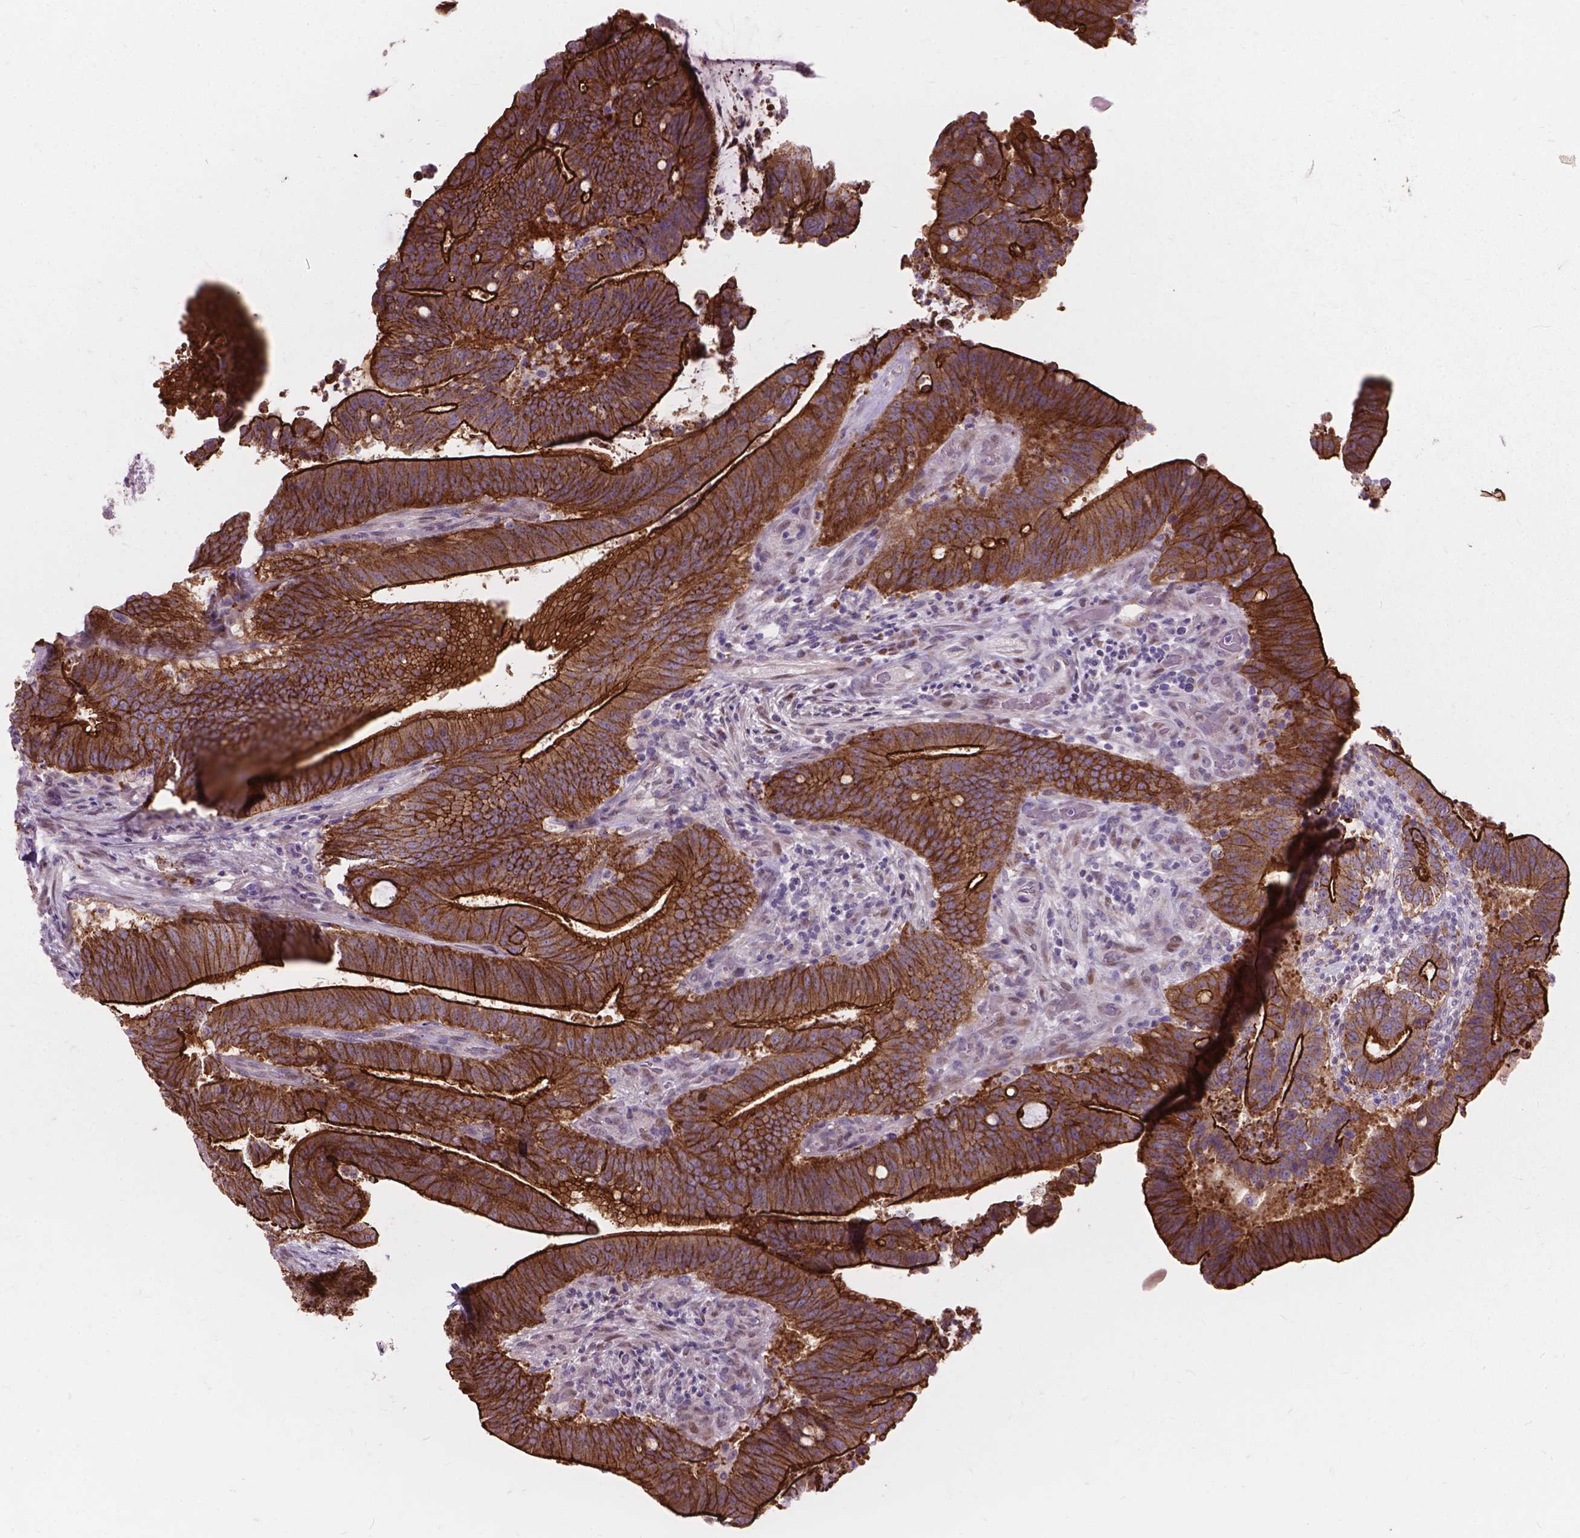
{"staining": {"intensity": "strong", "quantity": ">75%", "location": "cytoplasmic/membranous"}, "tissue": "colorectal cancer", "cell_type": "Tumor cells", "image_type": "cancer", "snomed": [{"axis": "morphology", "description": "Adenocarcinoma, NOS"}, {"axis": "topography", "description": "Colon"}], "caption": "Immunohistochemistry of adenocarcinoma (colorectal) shows high levels of strong cytoplasmic/membranous expression in about >75% of tumor cells.", "gene": "MYH14", "patient": {"sex": "female", "age": 43}}